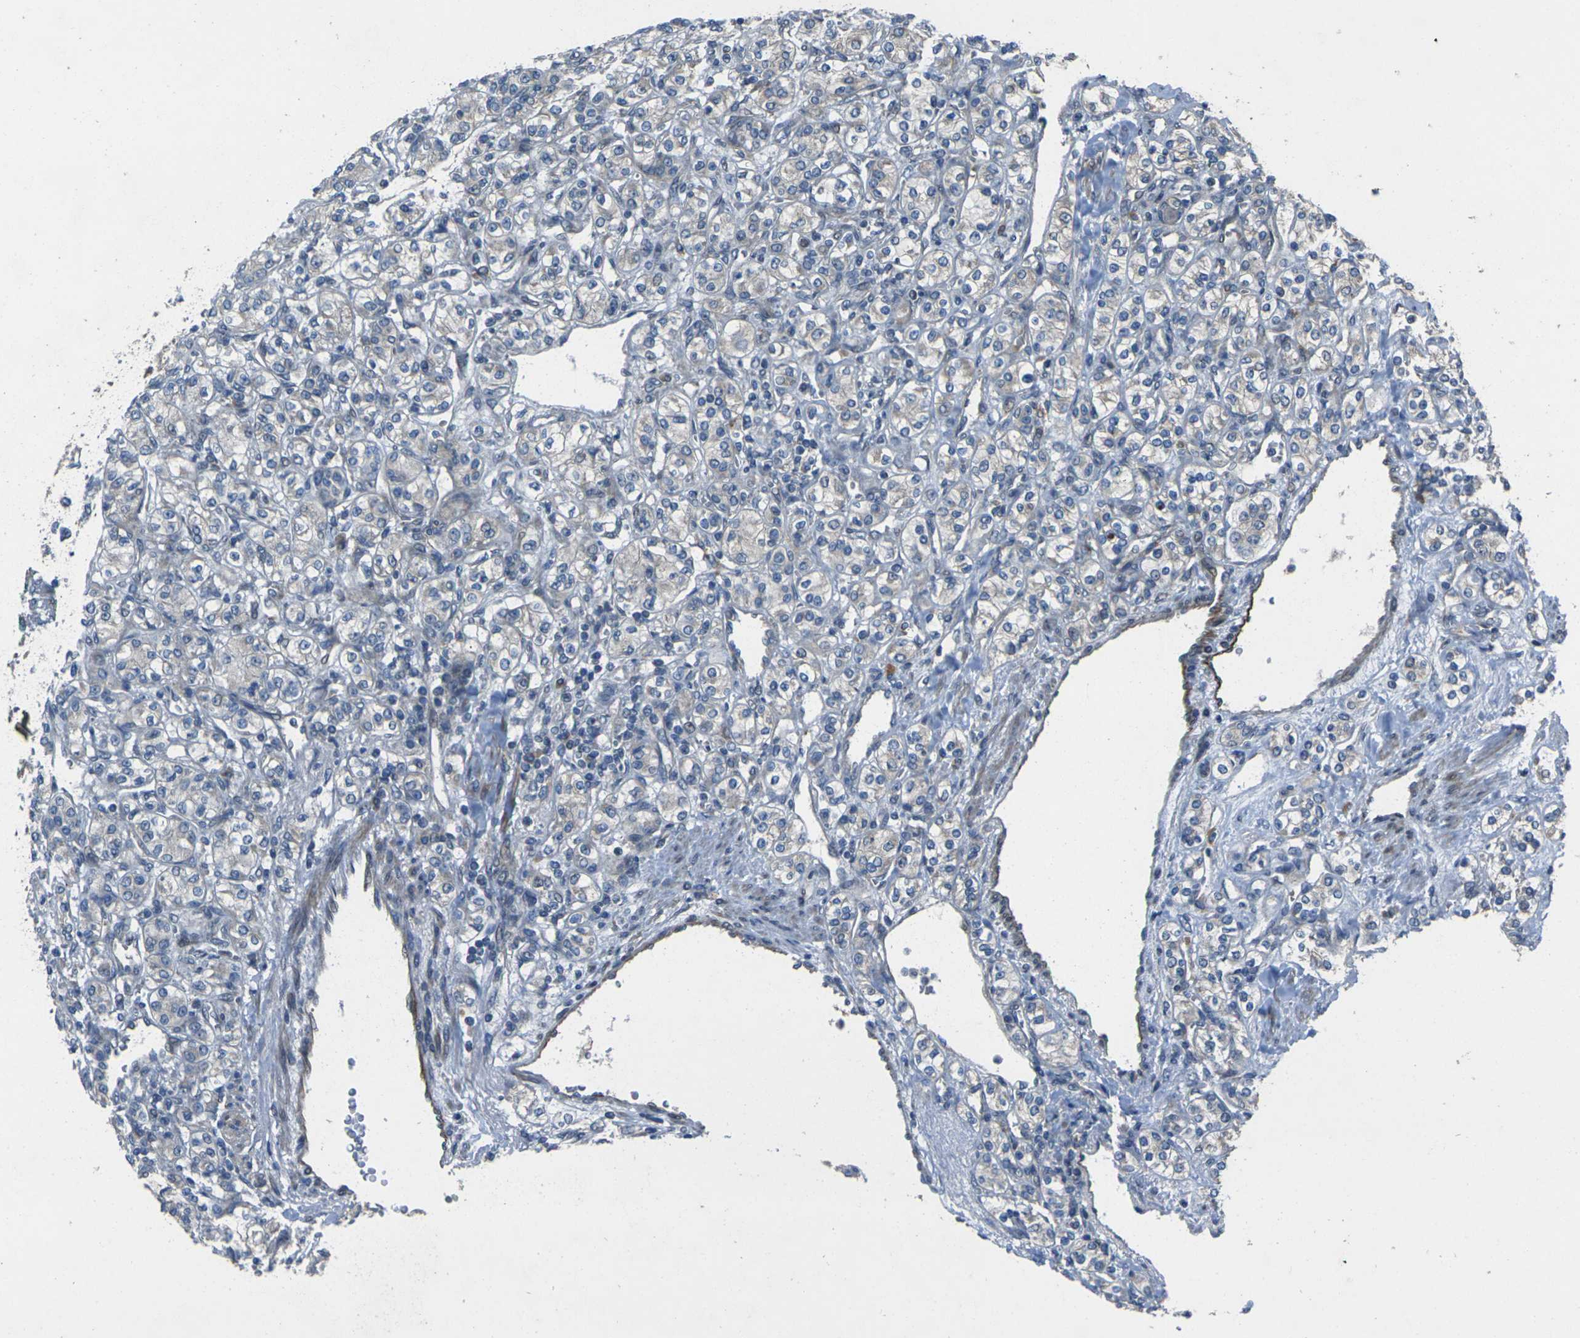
{"staining": {"intensity": "negative", "quantity": "none", "location": "none"}, "tissue": "renal cancer", "cell_type": "Tumor cells", "image_type": "cancer", "snomed": [{"axis": "morphology", "description": "Adenocarcinoma, NOS"}, {"axis": "topography", "description": "Kidney"}], "caption": "Renal cancer was stained to show a protein in brown. There is no significant staining in tumor cells.", "gene": "EDNRA", "patient": {"sex": "male", "age": 77}}